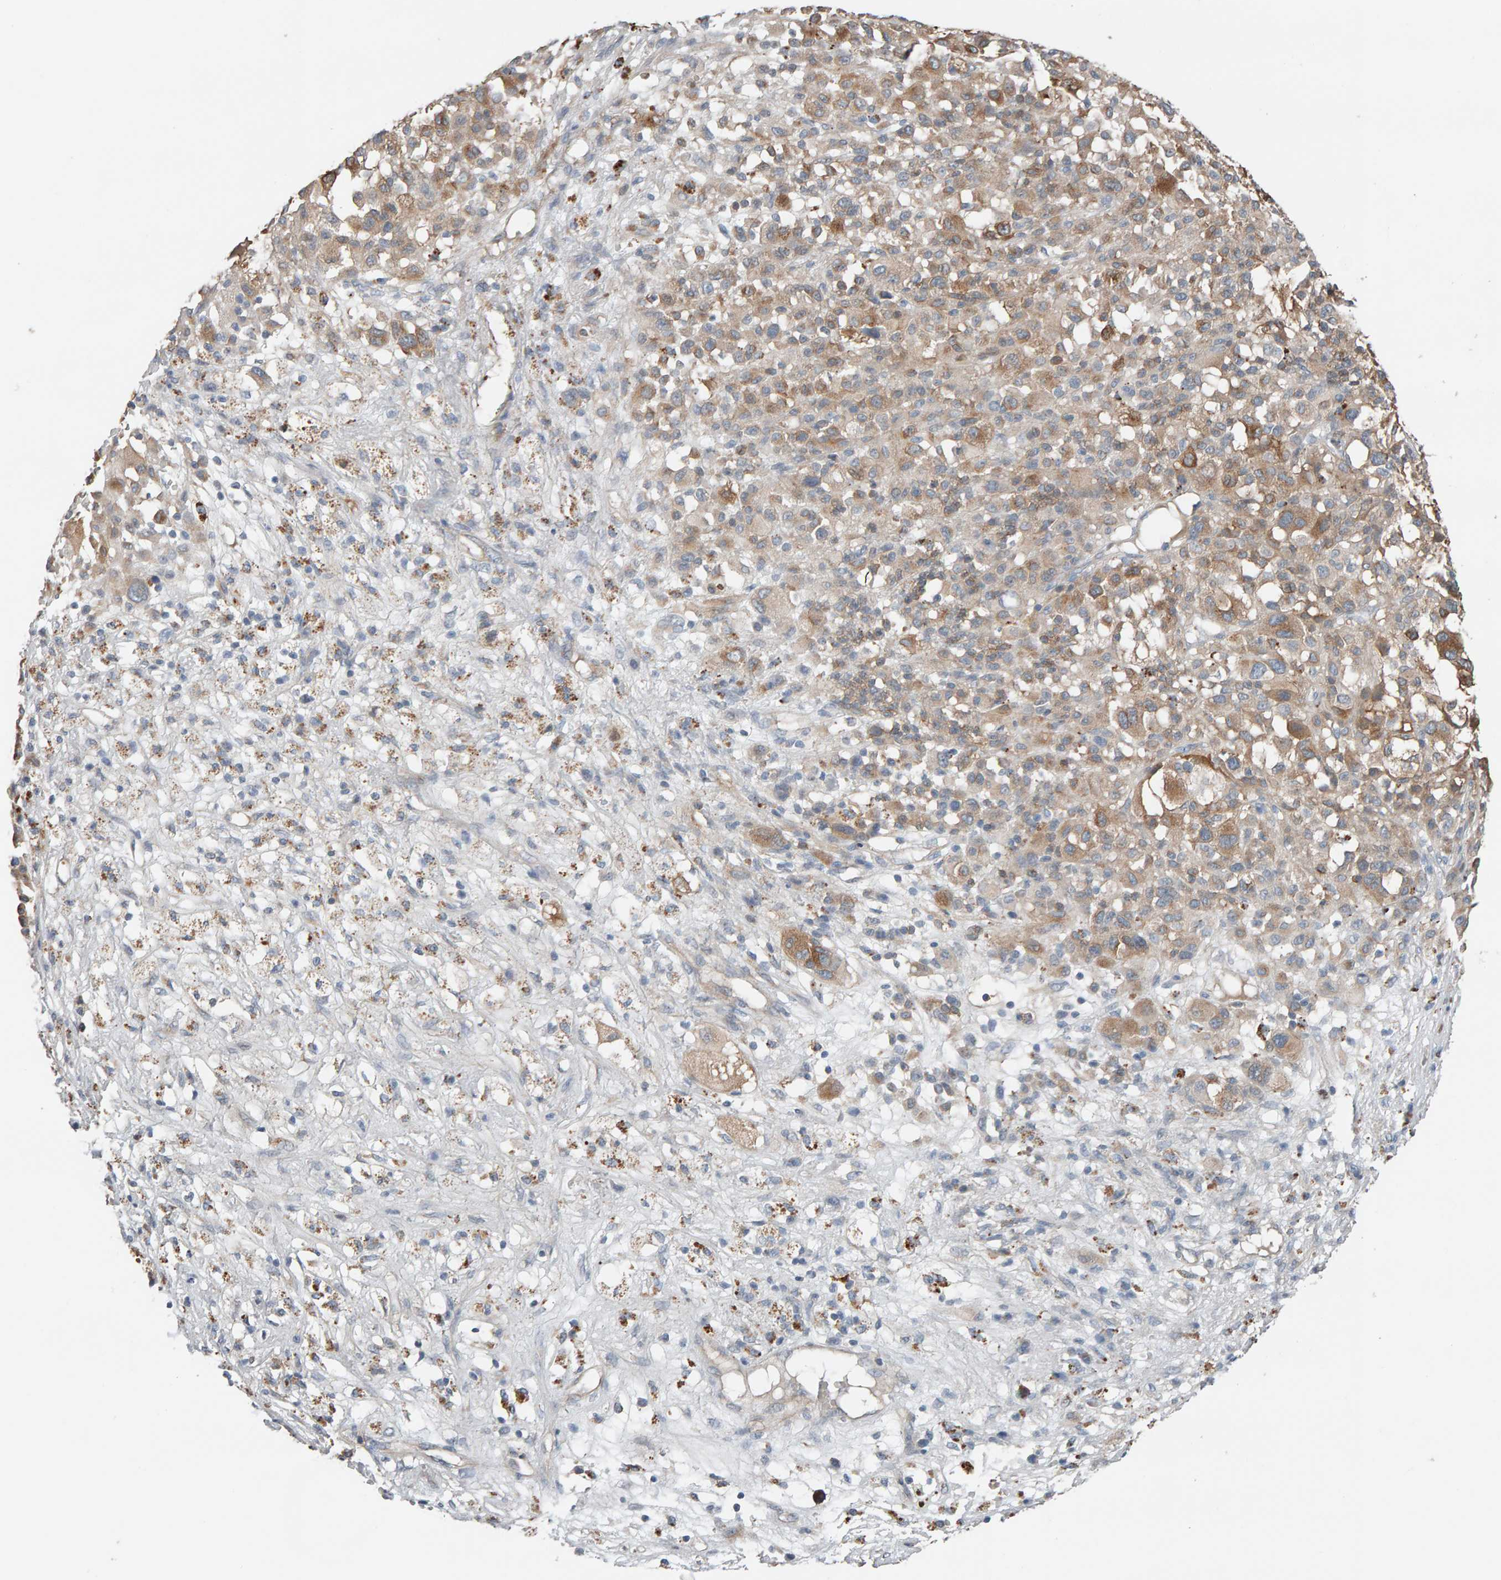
{"staining": {"intensity": "weak", "quantity": ">75%", "location": "cytoplasmic/membranous"}, "tissue": "melanoma", "cell_type": "Tumor cells", "image_type": "cancer", "snomed": [{"axis": "morphology", "description": "Malignant melanoma, Metastatic site"}, {"axis": "topography", "description": "Skin"}], "caption": "Human malignant melanoma (metastatic site) stained with a protein marker shows weak staining in tumor cells.", "gene": "IPPK", "patient": {"sex": "female", "age": 74}}